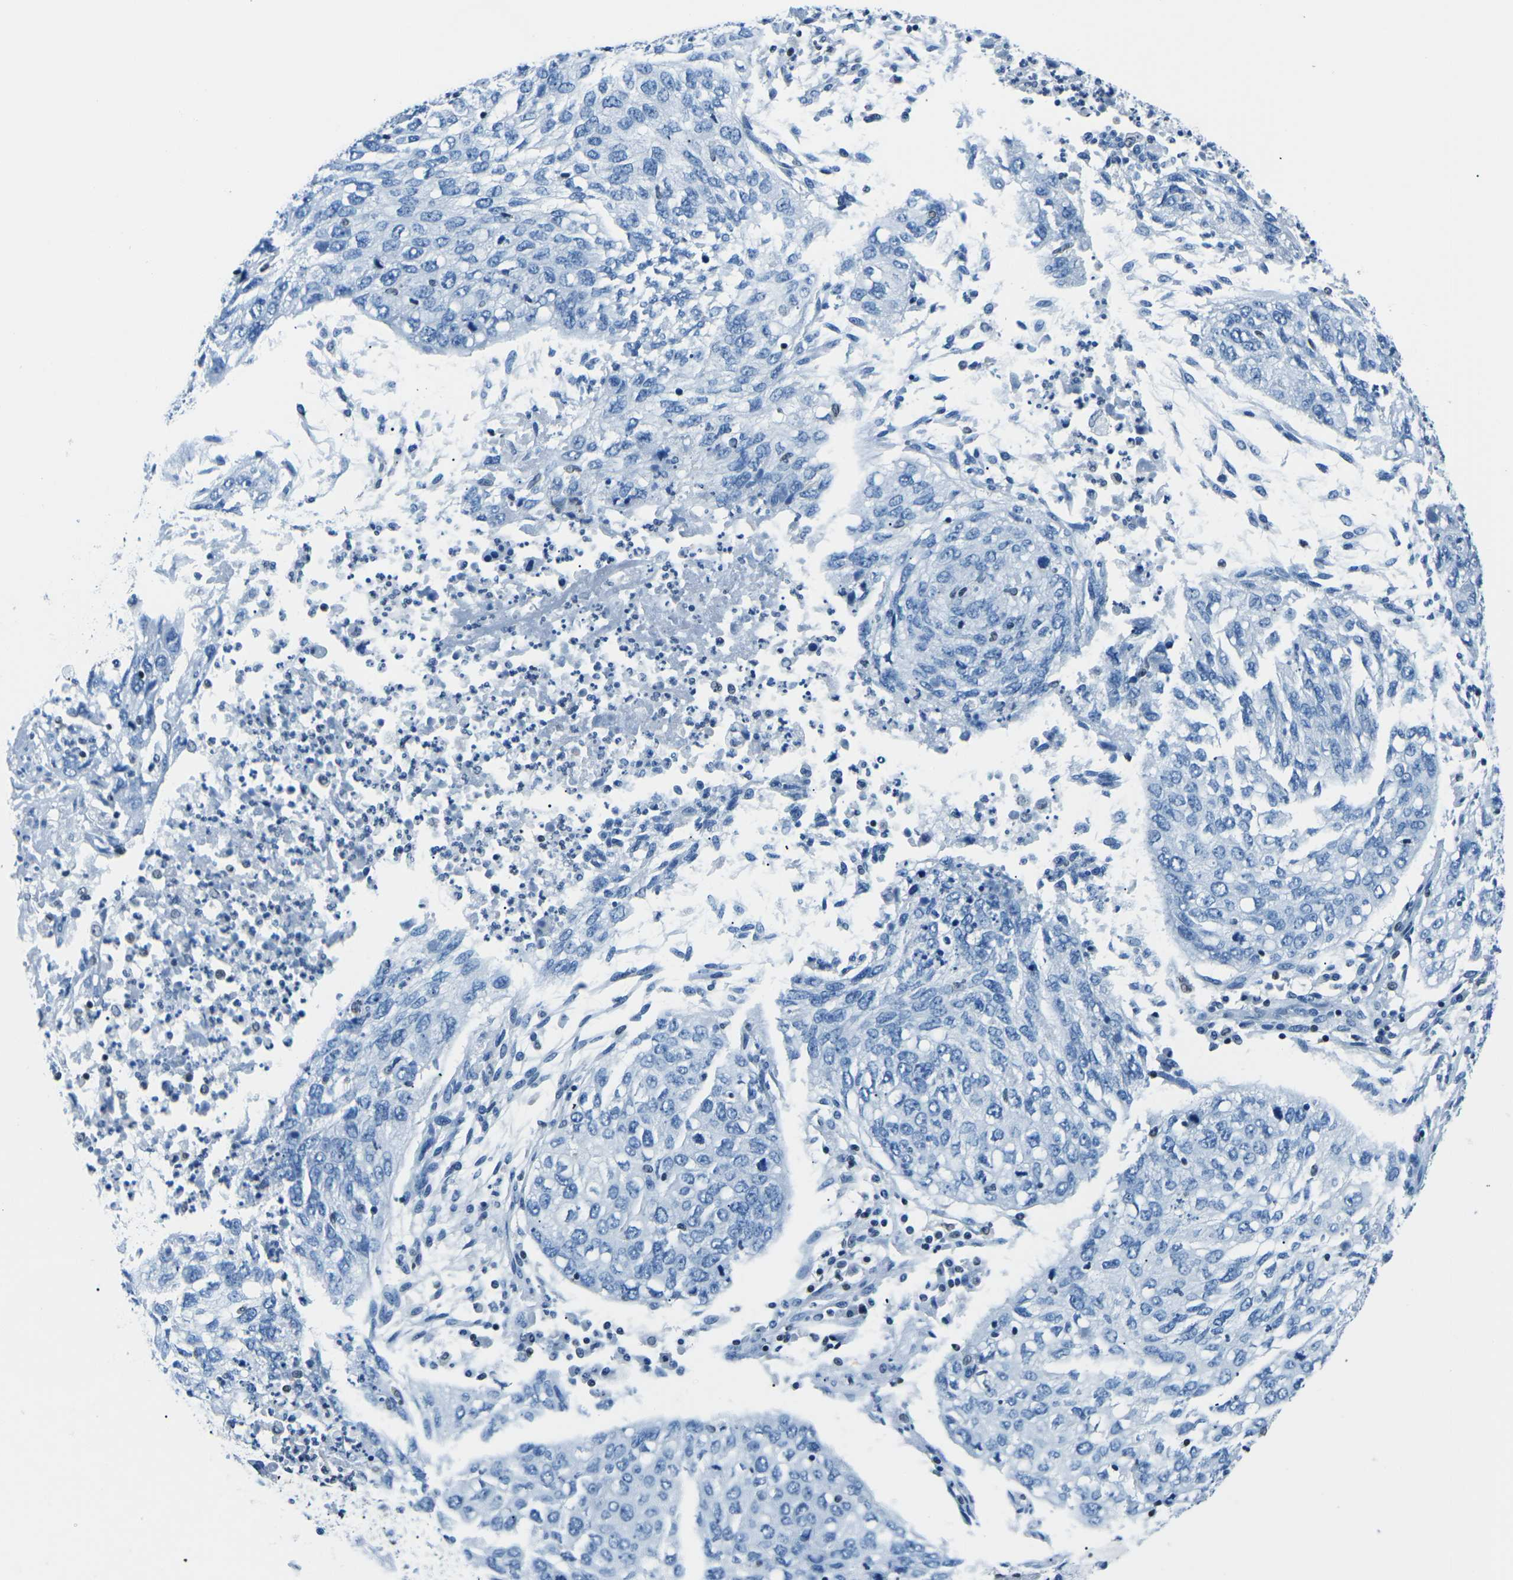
{"staining": {"intensity": "negative", "quantity": "none", "location": "none"}, "tissue": "lung cancer", "cell_type": "Tumor cells", "image_type": "cancer", "snomed": [{"axis": "morphology", "description": "Squamous cell carcinoma, NOS"}, {"axis": "topography", "description": "Lung"}], "caption": "IHC image of human squamous cell carcinoma (lung) stained for a protein (brown), which displays no expression in tumor cells. The staining was performed using DAB to visualize the protein expression in brown, while the nuclei were stained in blue with hematoxylin (Magnification: 20x).", "gene": "CELF2", "patient": {"sex": "female", "age": 63}}